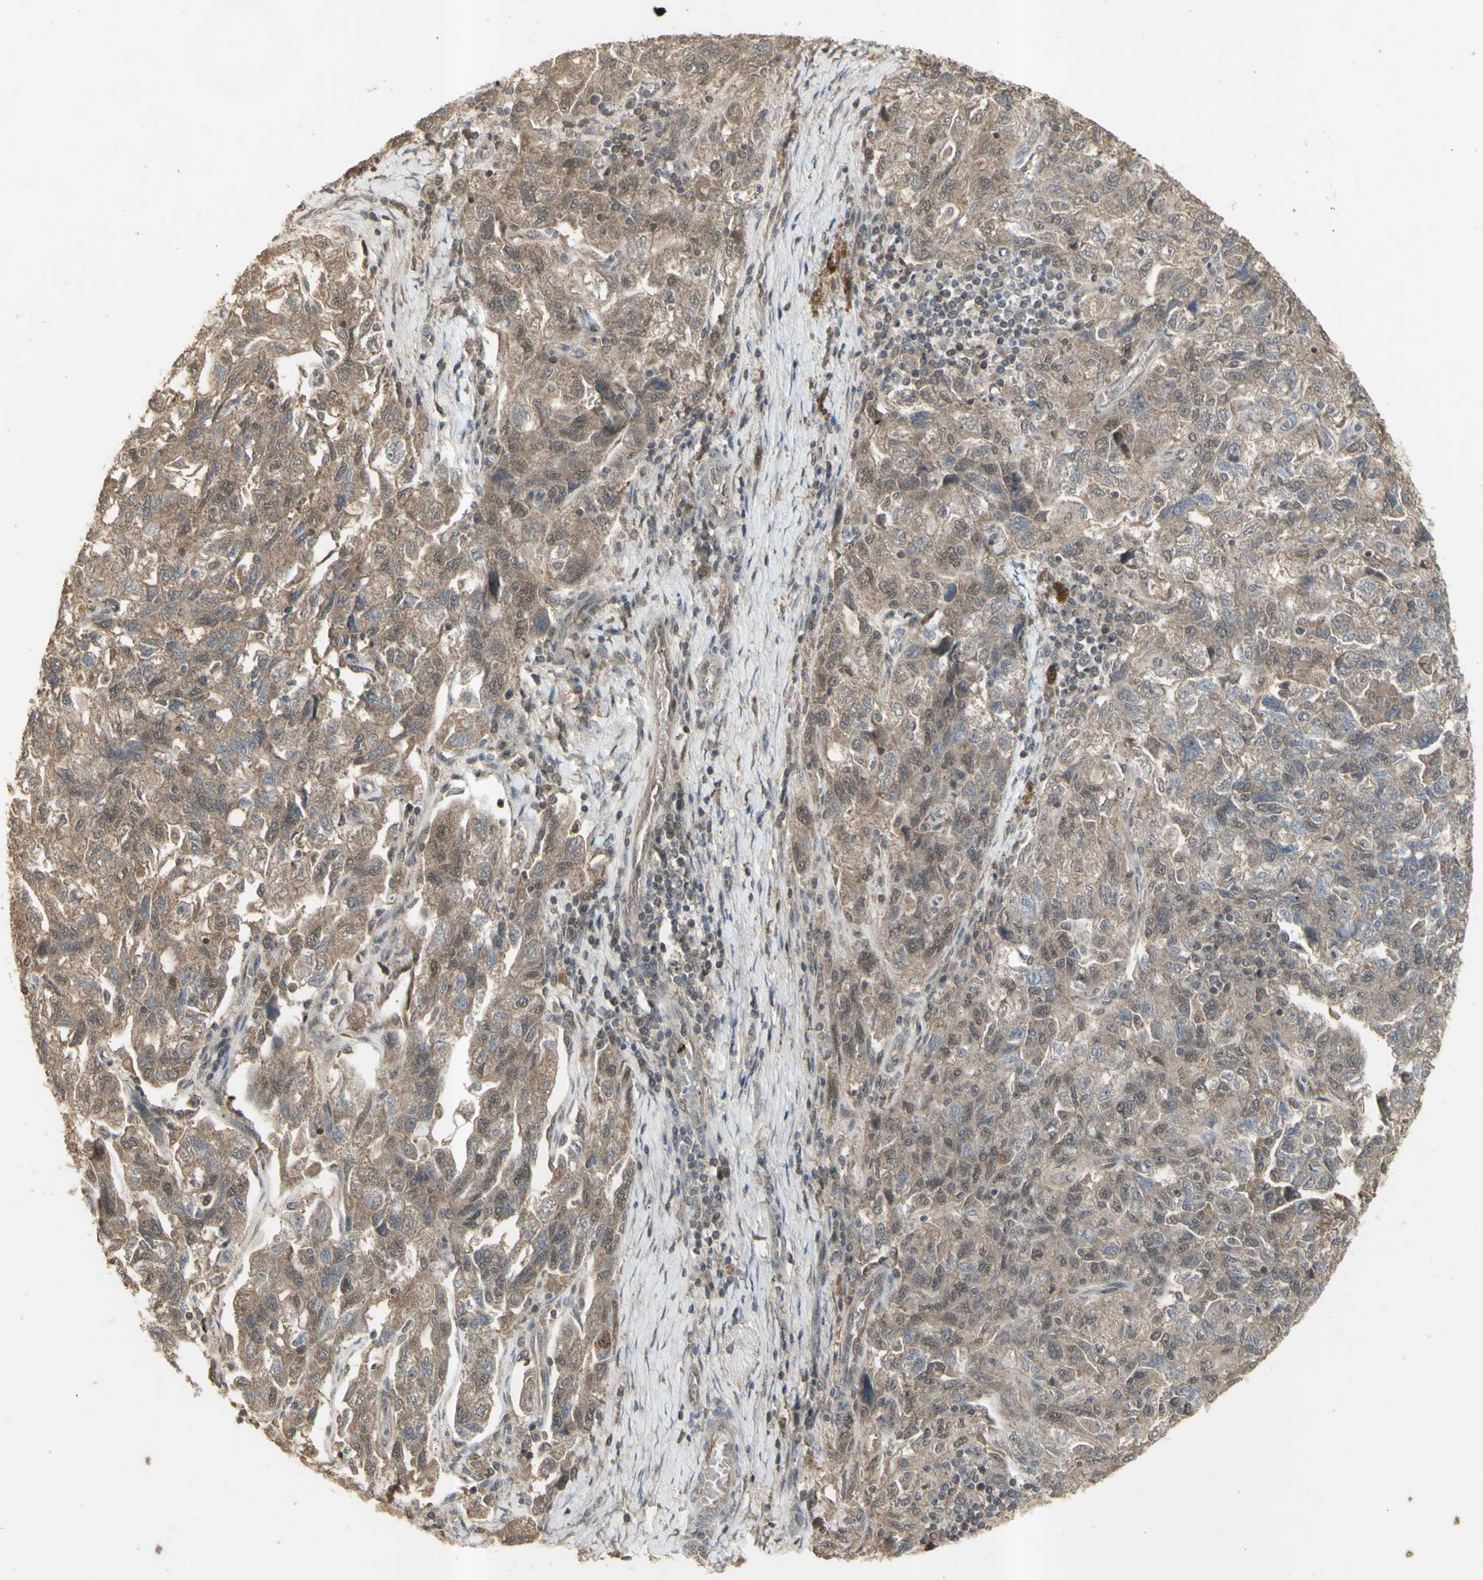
{"staining": {"intensity": "moderate", "quantity": ">75%", "location": "cytoplasmic/membranous,nuclear"}, "tissue": "ovarian cancer", "cell_type": "Tumor cells", "image_type": "cancer", "snomed": [{"axis": "morphology", "description": "Carcinoma, NOS"}, {"axis": "morphology", "description": "Cystadenocarcinoma, serous, NOS"}, {"axis": "topography", "description": "Ovary"}], "caption": "Immunohistochemistry (IHC) of human ovarian cancer shows medium levels of moderate cytoplasmic/membranous and nuclear positivity in about >75% of tumor cells.", "gene": "ALOX12", "patient": {"sex": "female", "age": 69}}